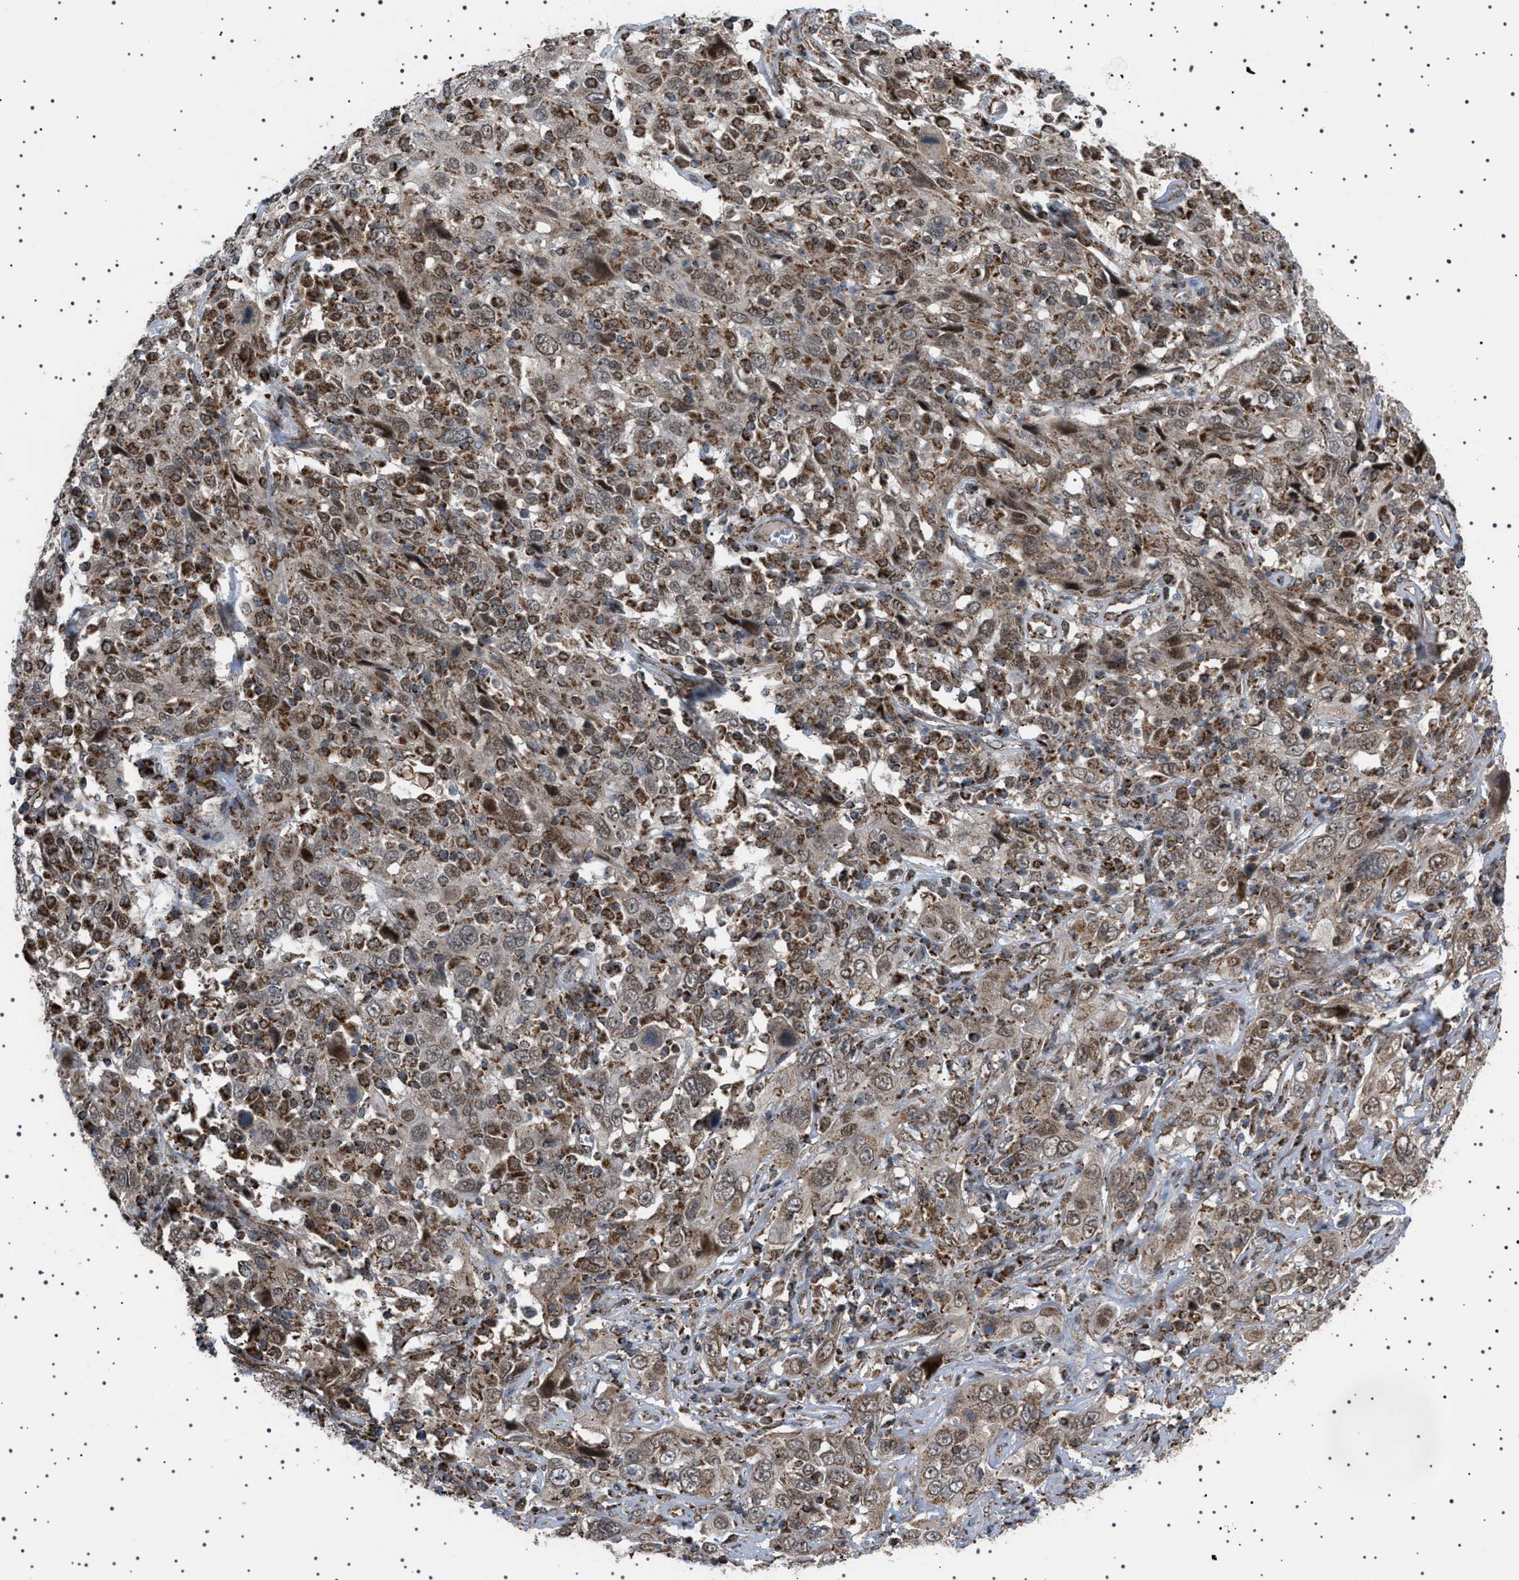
{"staining": {"intensity": "moderate", "quantity": ">75%", "location": "cytoplasmic/membranous,nuclear"}, "tissue": "cervical cancer", "cell_type": "Tumor cells", "image_type": "cancer", "snomed": [{"axis": "morphology", "description": "Squamous cell carcinoma, NOS"}, {"axis": "topography", "description": "Cervix"}], "caption": "A histopathology image of human cervical cancer (squamous cell carcinoma) stained for a protein reveals moderate cytoplasmic/membranous and nuclear brown staining in tumor cells.", "gene": "MELK", "patient": {"sex": "female", "age": 46}}